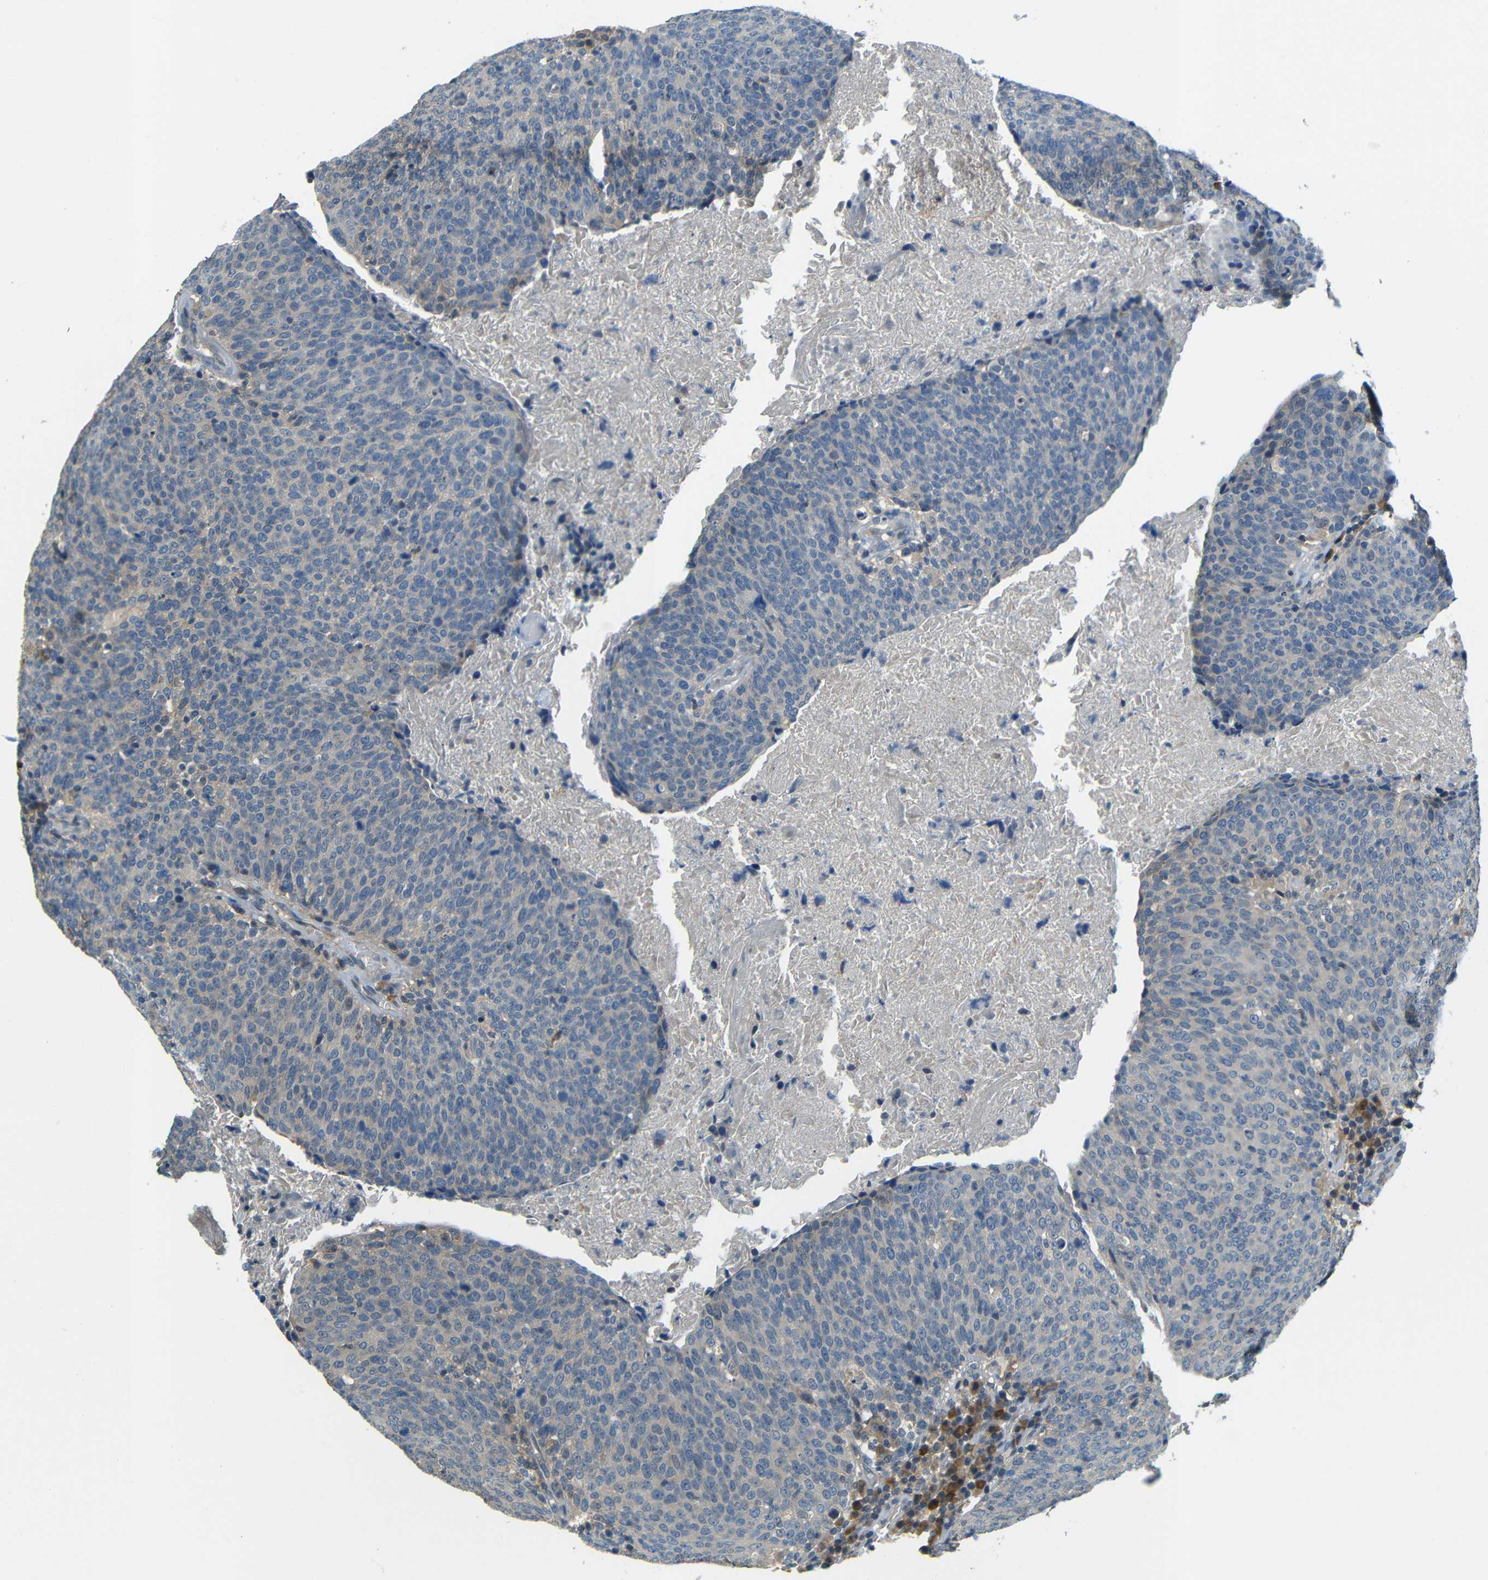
{"staining": {"intensity": "negative", "quantity": "none", "location": "none"}, "tissue": "head and neck cancer", "cell_type": "Tumor cells", "image_type": "cancer", "snomed": [{"axis": "morphology", "description": "Squamous cell carcinoma, NOS"}, {"axis": "morphology", "description": "Squamous cell carcinoma, metastatic, NOS"}, {"axis": "topography", "description": "Lymph node"}, {"axis": "topography", "description": "Head-Neck"}], "caption": "Squamous cell carcinoma (head and neck) was stained to show a protein in brown. There is no significant positivity in tumor cells. The staining is performed using DAB brown chromogen with nuclei counter-stained in using hematoxylin.", "gene": "FNDC3A", "patient": {"sex": "male", "age": 62}}